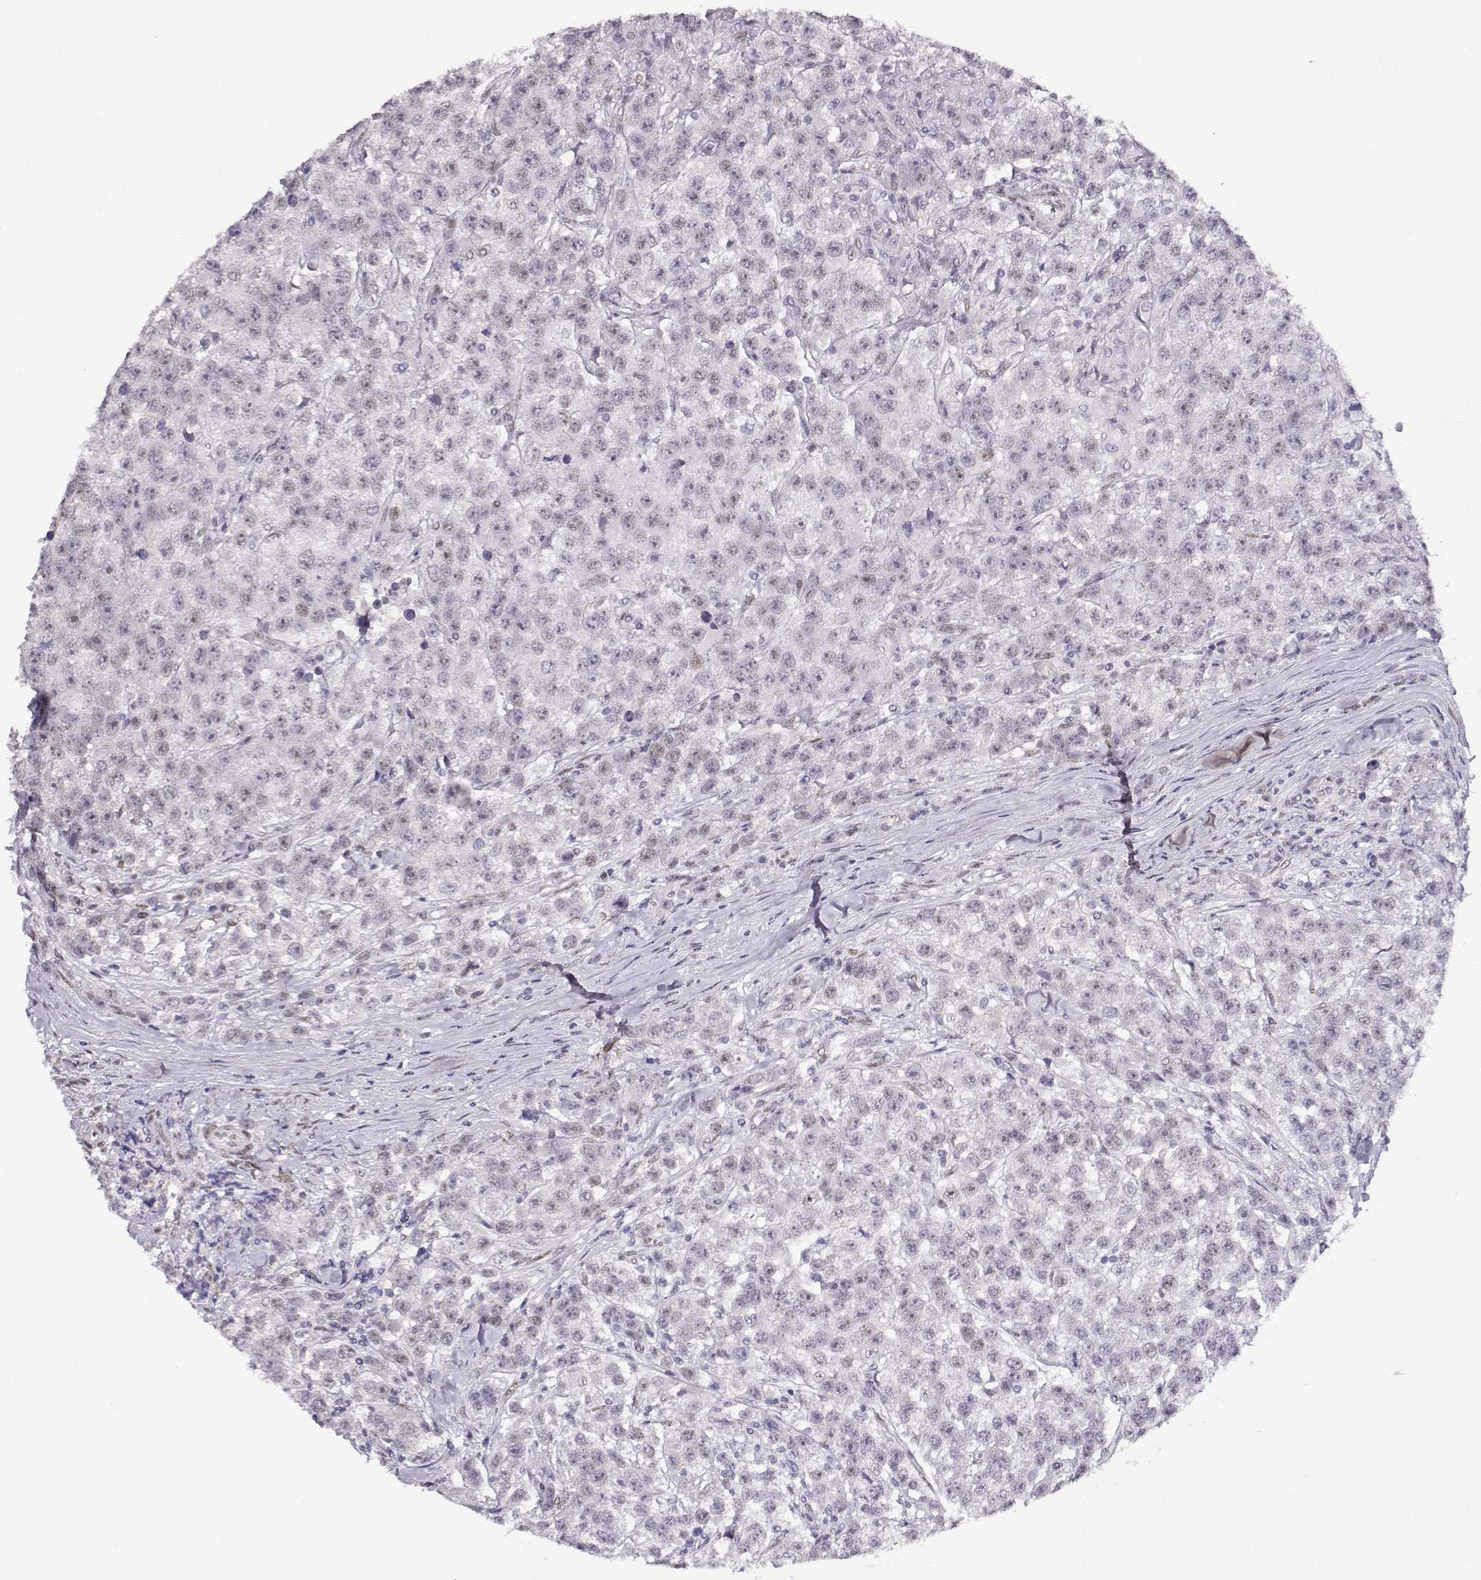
{"staining": {"intensity": "negative", "quantity": "none", "location": "none"}, "tissue": "testis cancer", "cell_type": "Tumor cells", "image_type": "cancer", "snomed": [{"axis": "morphology", "description": "Seminoma, NOS"}, {"axis": "topography", "description": "Testis"}], "caption": "An IHC histopathology image of testis cancer is shown. There is no staining in tumor cells of testis cancer.", "gene": "POLI", "patient": {"sex": "male", "age": 59}}